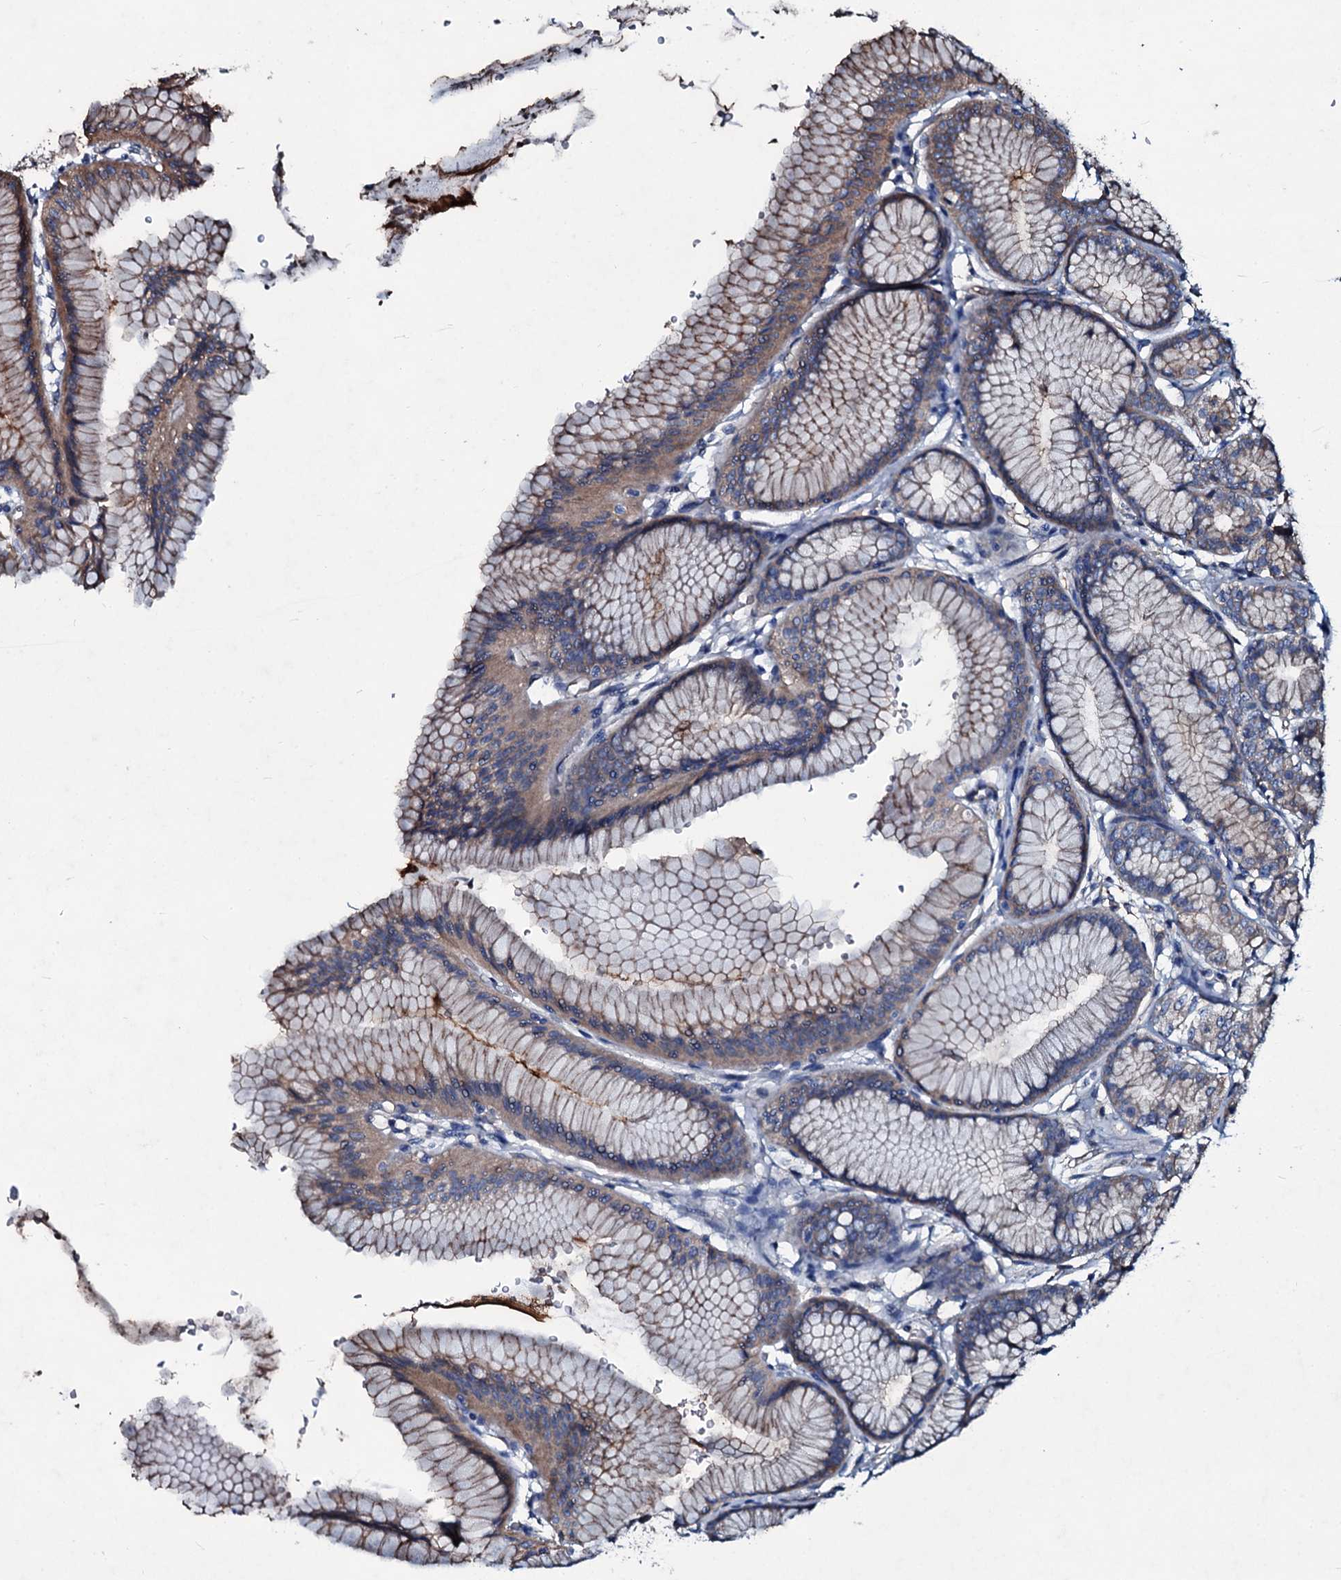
{"staining": {"intensity": "moderate", "quantity": "25%-75%", "location": "cytoplasmic/membranous"}, "tissue": "stomach", "cell_type": "Glandular cells", "image_type": "normal", "snomed": [{"axis": "morphology", "description": "Normal tissue, NOS"}, {"axis": "morphology", "description": "Adenocarcinoma, NOS"}, {"axis": "morphology", "description": "Adenocarcinoma, High grade"}, {"axis": "topography", "description": "Stomach, upper"}, {"axis": "topography", "description": "Stomach"}], "caption": "Benign stomach displays moderate cytoplasmic/membranous positivity in about 25%-75% of glandular cells (DAB (3,3'-diaminobenzidine) IHC with brightfield microscopy, high magnification)..", "gene": "DMAC2", "patient": {"sex": "female", "age": 65}}